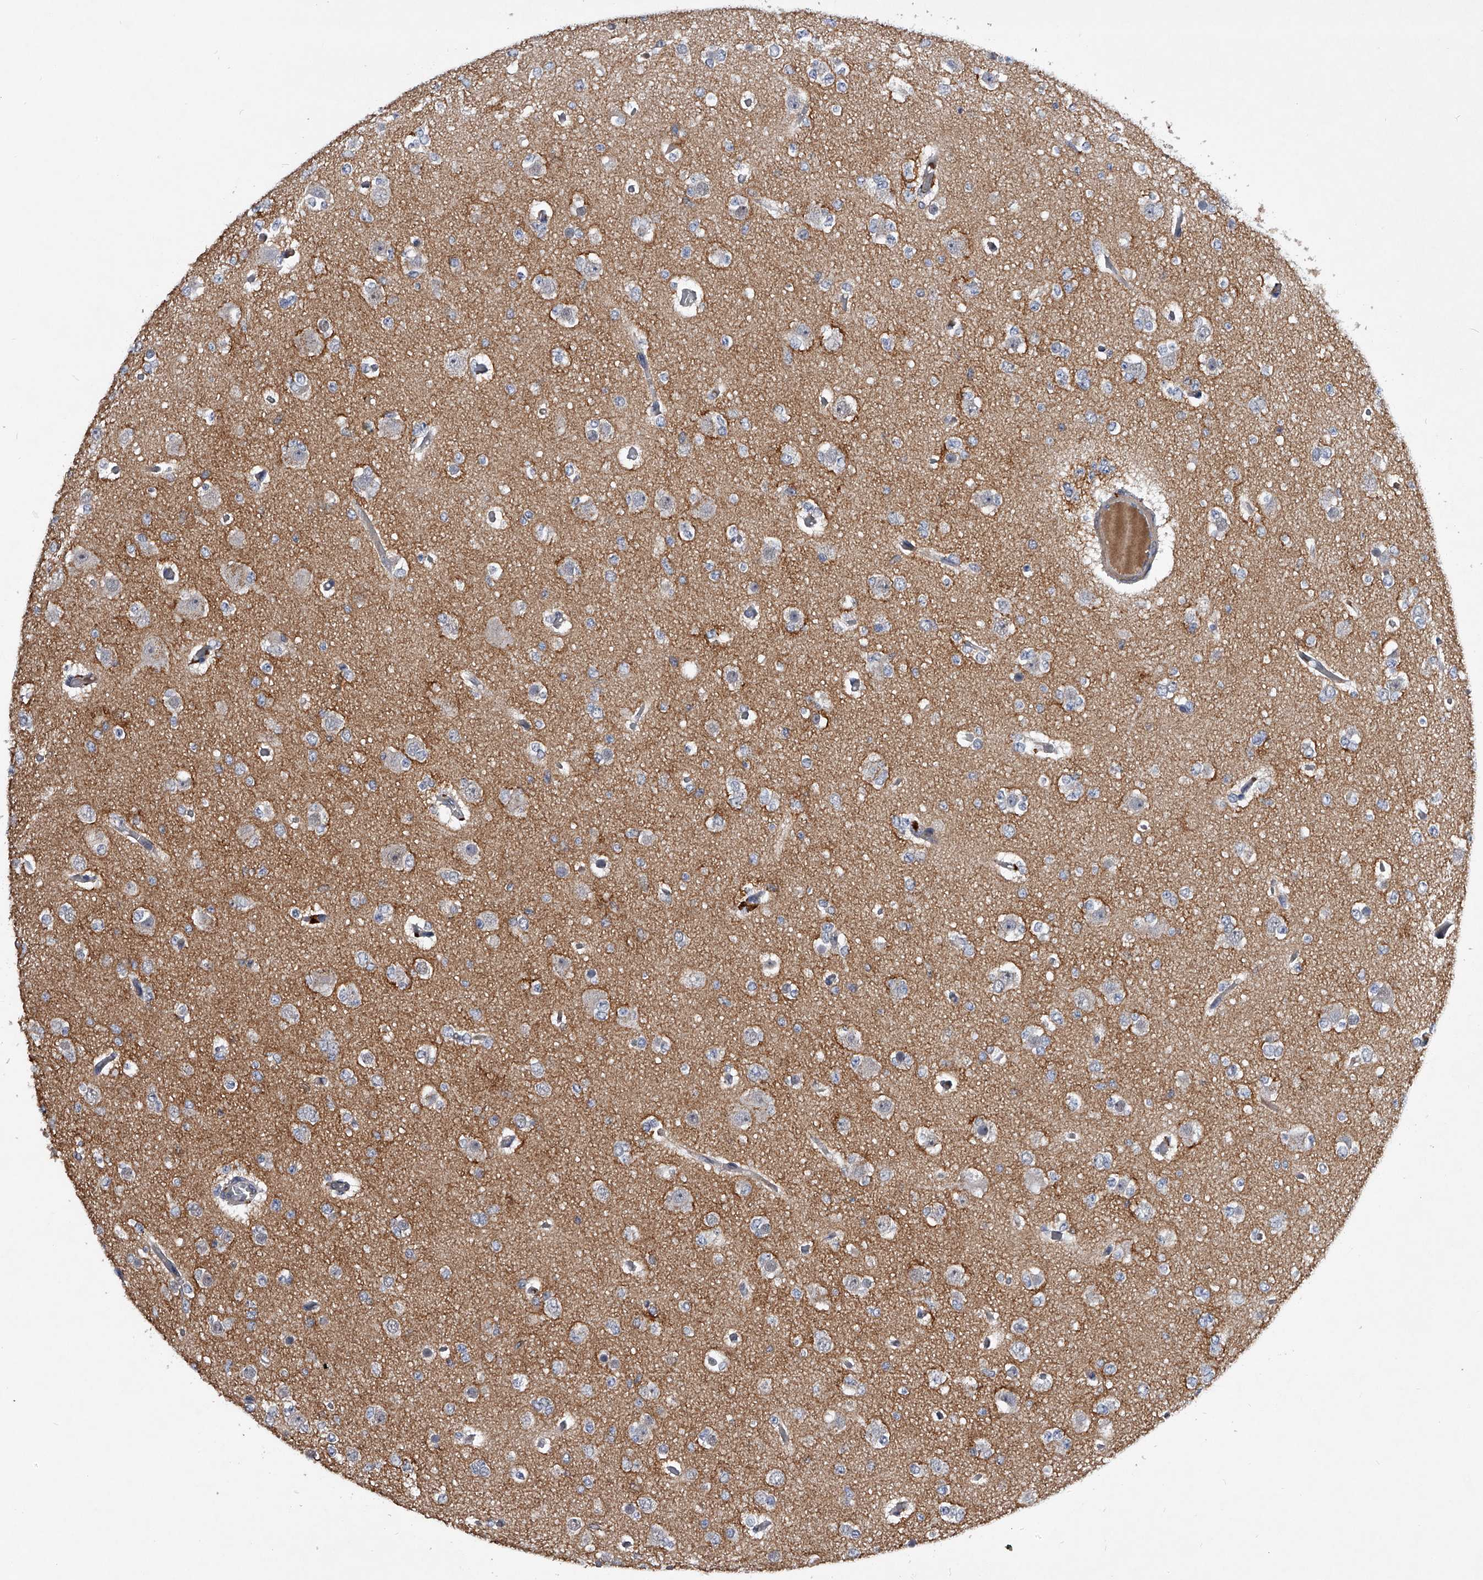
{"staining": {"intensity": "negative", "quantity": "none", "location": "none"}, "tissue": "glioma", "cell_type": "Tumor cells", "image_type": "cancer", "snomed": [{"axis": "morphology", "description": "Glioma, malignant, Low grade"}, {"axis": "topography", "description": "Brain"}], "caption": "The histopathology image displays no staining of tumor cells in glioma.", "gene": "ZNF30", "patient": {"sex": "female", "age": 22}}